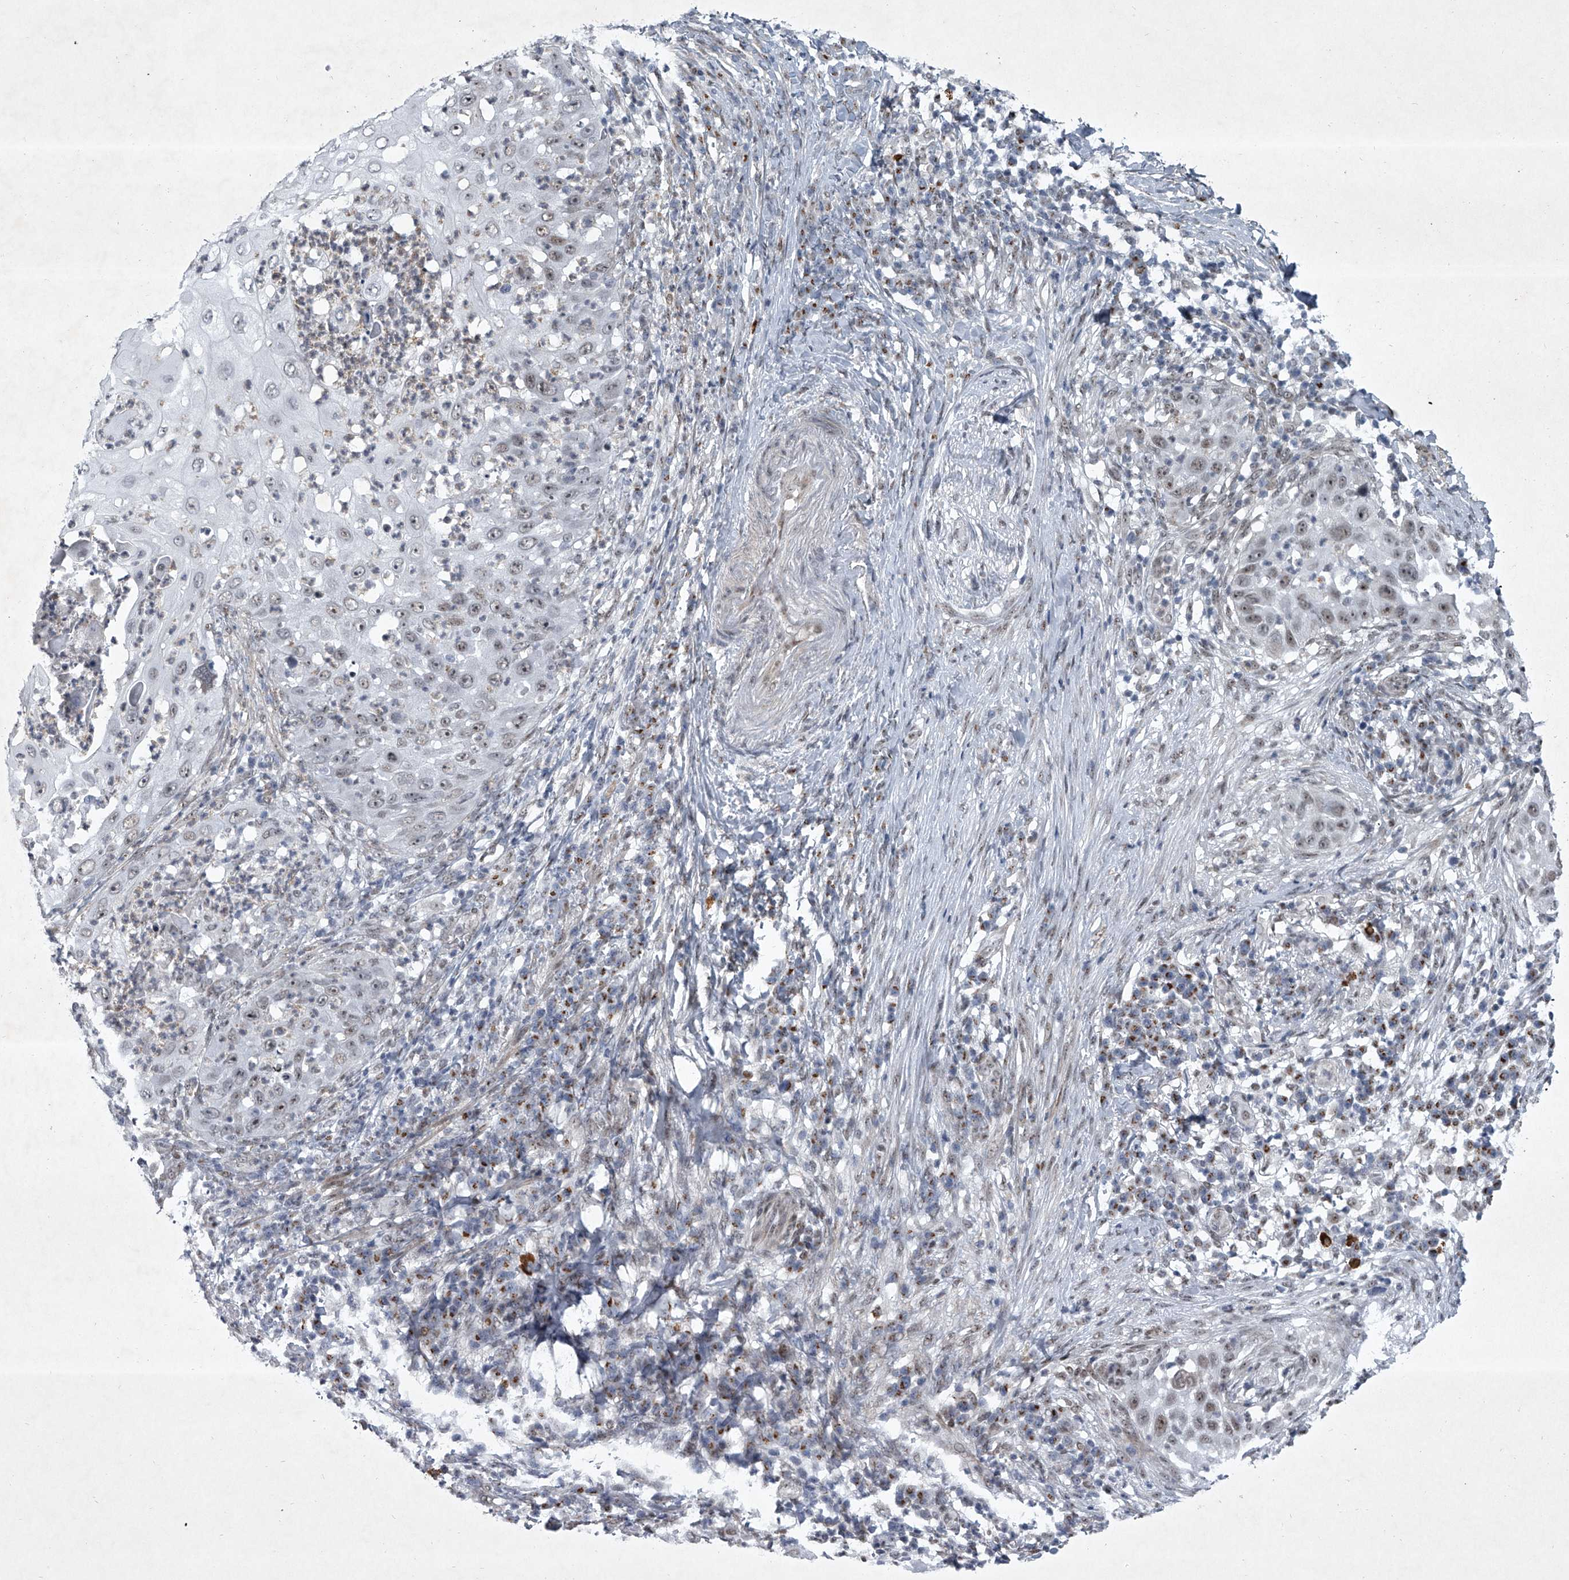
{"staining": {"intensity": "moderate", "quantity": "<25%", "location": "nuclear"}, "tissue": "skin cancer", "cell_type": "Tumor cells", "image_type": "cancer", "snomed": [{"axis": "morphology", "description": "Squamous cell carcinoma, NOS"}, {"axis": "topography", "description": "Skin"}], "caption": "Human squamous cell carcinoma (skin) stained with a brown dye exhibits moderate nuclear positive positivity in about <25% of tumor cells.", "gene": "MLLT1", "patient": {"sex": "female", "age": 44}}